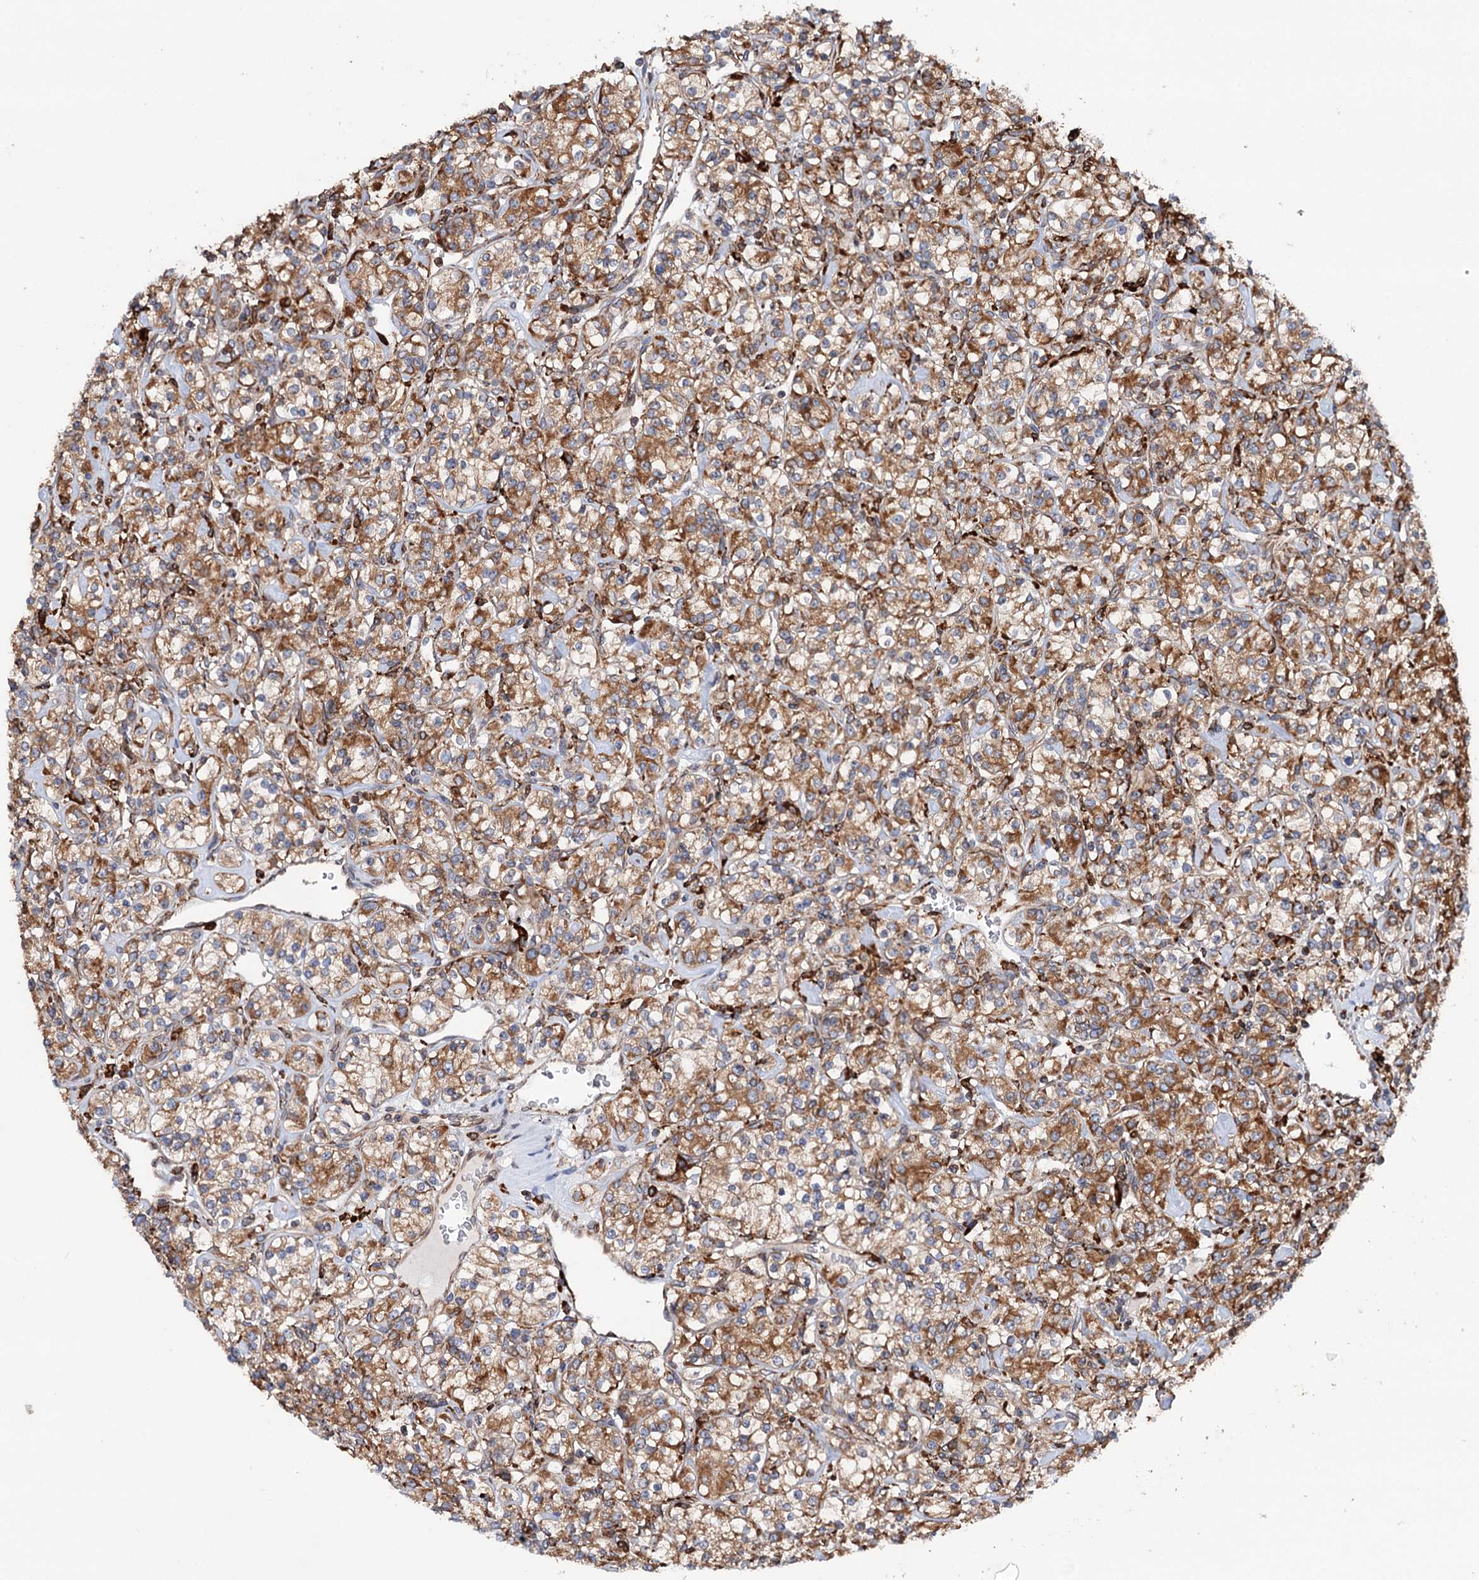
{"staining": {"intensity": "moderate", "quantity": ">75%", "location": "cytoplasmic/membranous"}, "tissue": "renal cancer", "cell_type": "Tumor cells", "image_type": "cancer", "snomed": [{"axis": "morphology", "description": "Adenocarcinoma, NOS"}, {"axis": "topography", "description": "Kidney"}], "caption": "IHC of renal cancer reveals medium levels of moderate cytoplasmic/membranous positivity in approximately >75% of tumor cells.", "gene": "ERP29", "patient": {"sex": "male", "age": 77}}